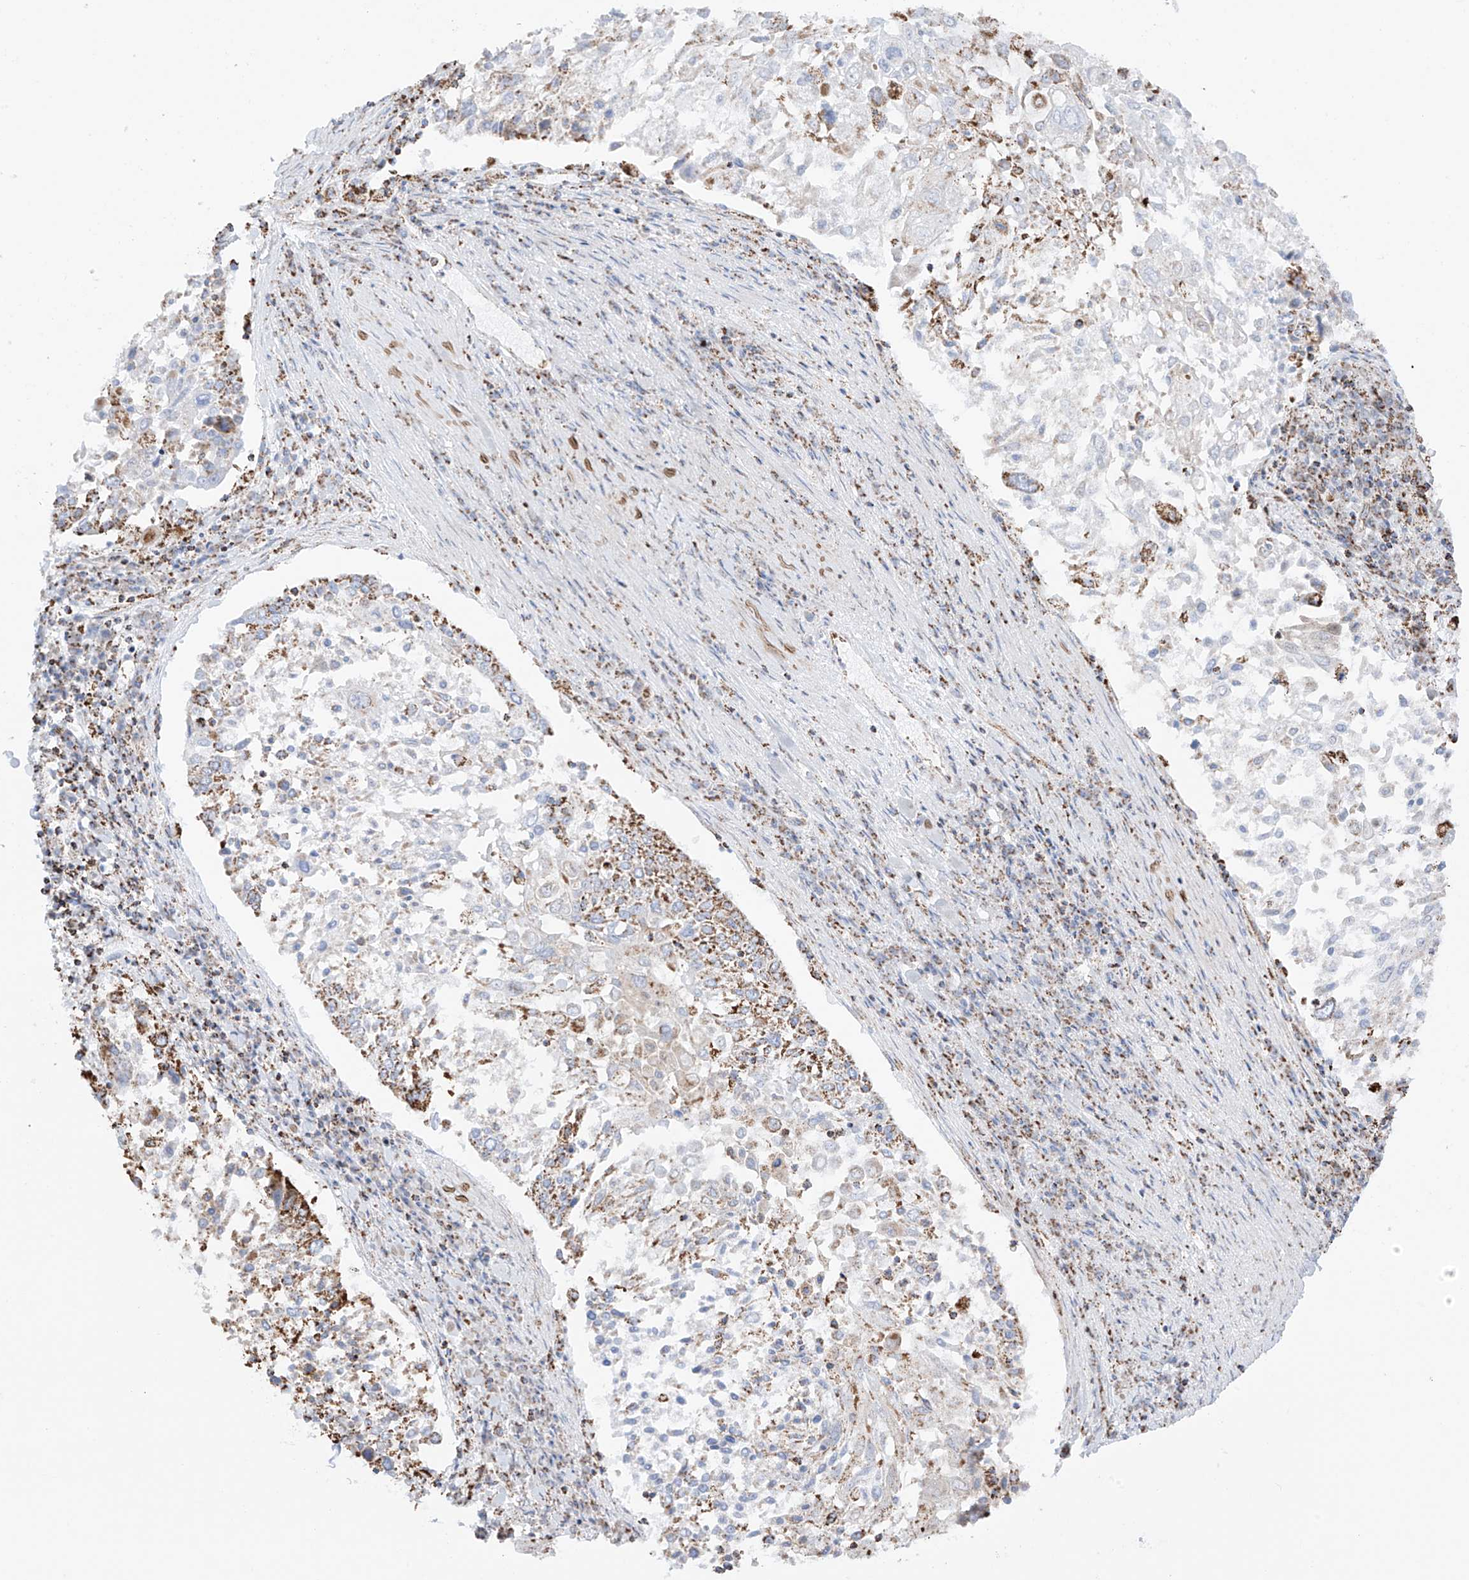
{"staining": {"intensity": "moderate", "quantity": "<25%", "location": "cytoplasmic/membranous"}, "tissue": "lung cancer", "cell_type": "Tumor cells", "image_type": "cancer", "snomed": [{"axis": "morphology", "description": "Squamous cell carcinoma, NOS"}, {"axis": "topography", "description": "Lung"}], "caption": "Immunohistochemical staining of lung cancer reveals low levels of moderate cytoplasmic/membranous protein staining in approximately <25% of tumor cells.", "gene": "XKR3", "patient": {"sex": "male", "age": 65}}